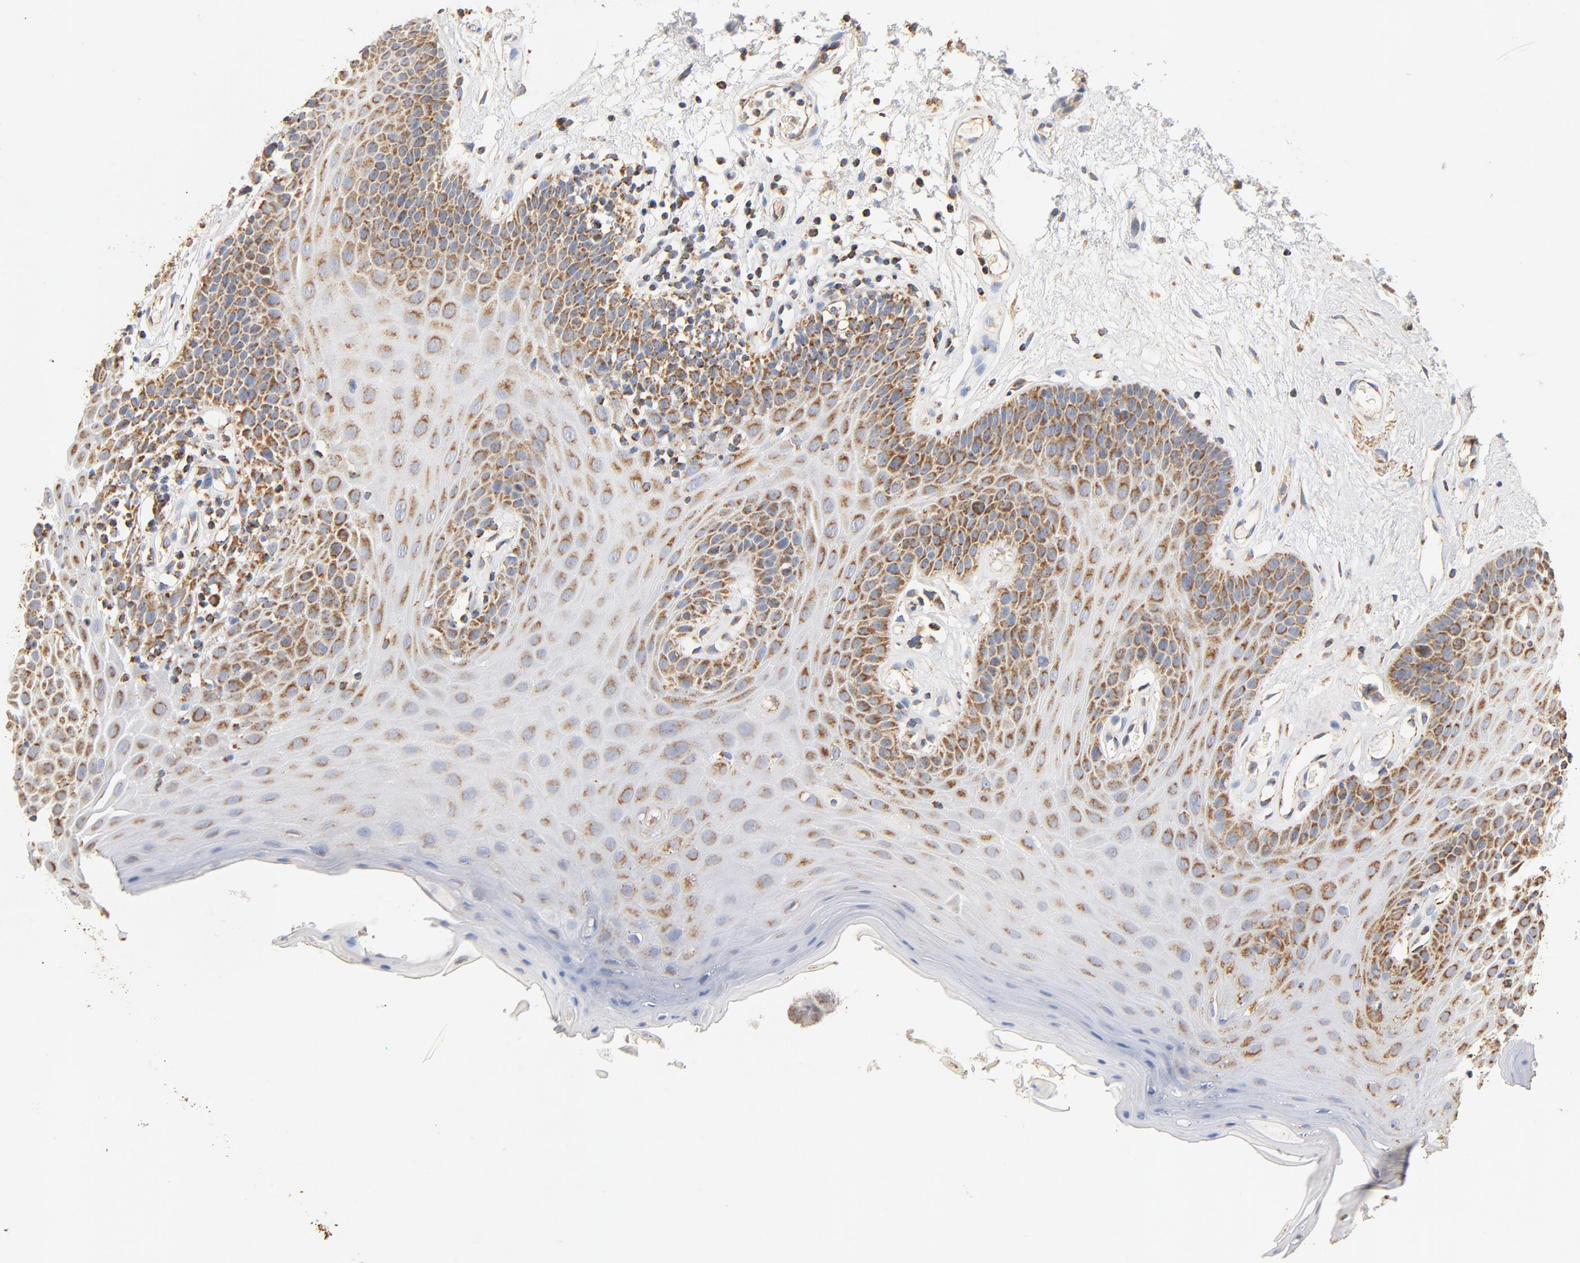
{"staining": {"intensity": "moderate", "quantity": "25%-75%", "location": "cytoplasmic/membranous"}, "tissue": "oral mucosa", "cell_type": "Squamous epithelial cells", "image_type": "normal", "snomed": [{"axis": "morphology", "description": "Normal tissue, NOS"}, {"axis": "morphology", "description": "Squamous cell carcinoma, NOS"}, {"axis": "topography", "description": "Skeletal muscle"}, {"axis": "topography", "description": "Oral tissue"}, {"axis": "topography", "description": "Head-Neck"}], "caption": "Immunohistochemical staining of normal oral mucosa shows moderate cytoplasmic/membranous protein positivity in about 25%-75% of squamous epithelial cells.", "gene": "COX4I1", "patient": {"sex": "male", "age": 71}}